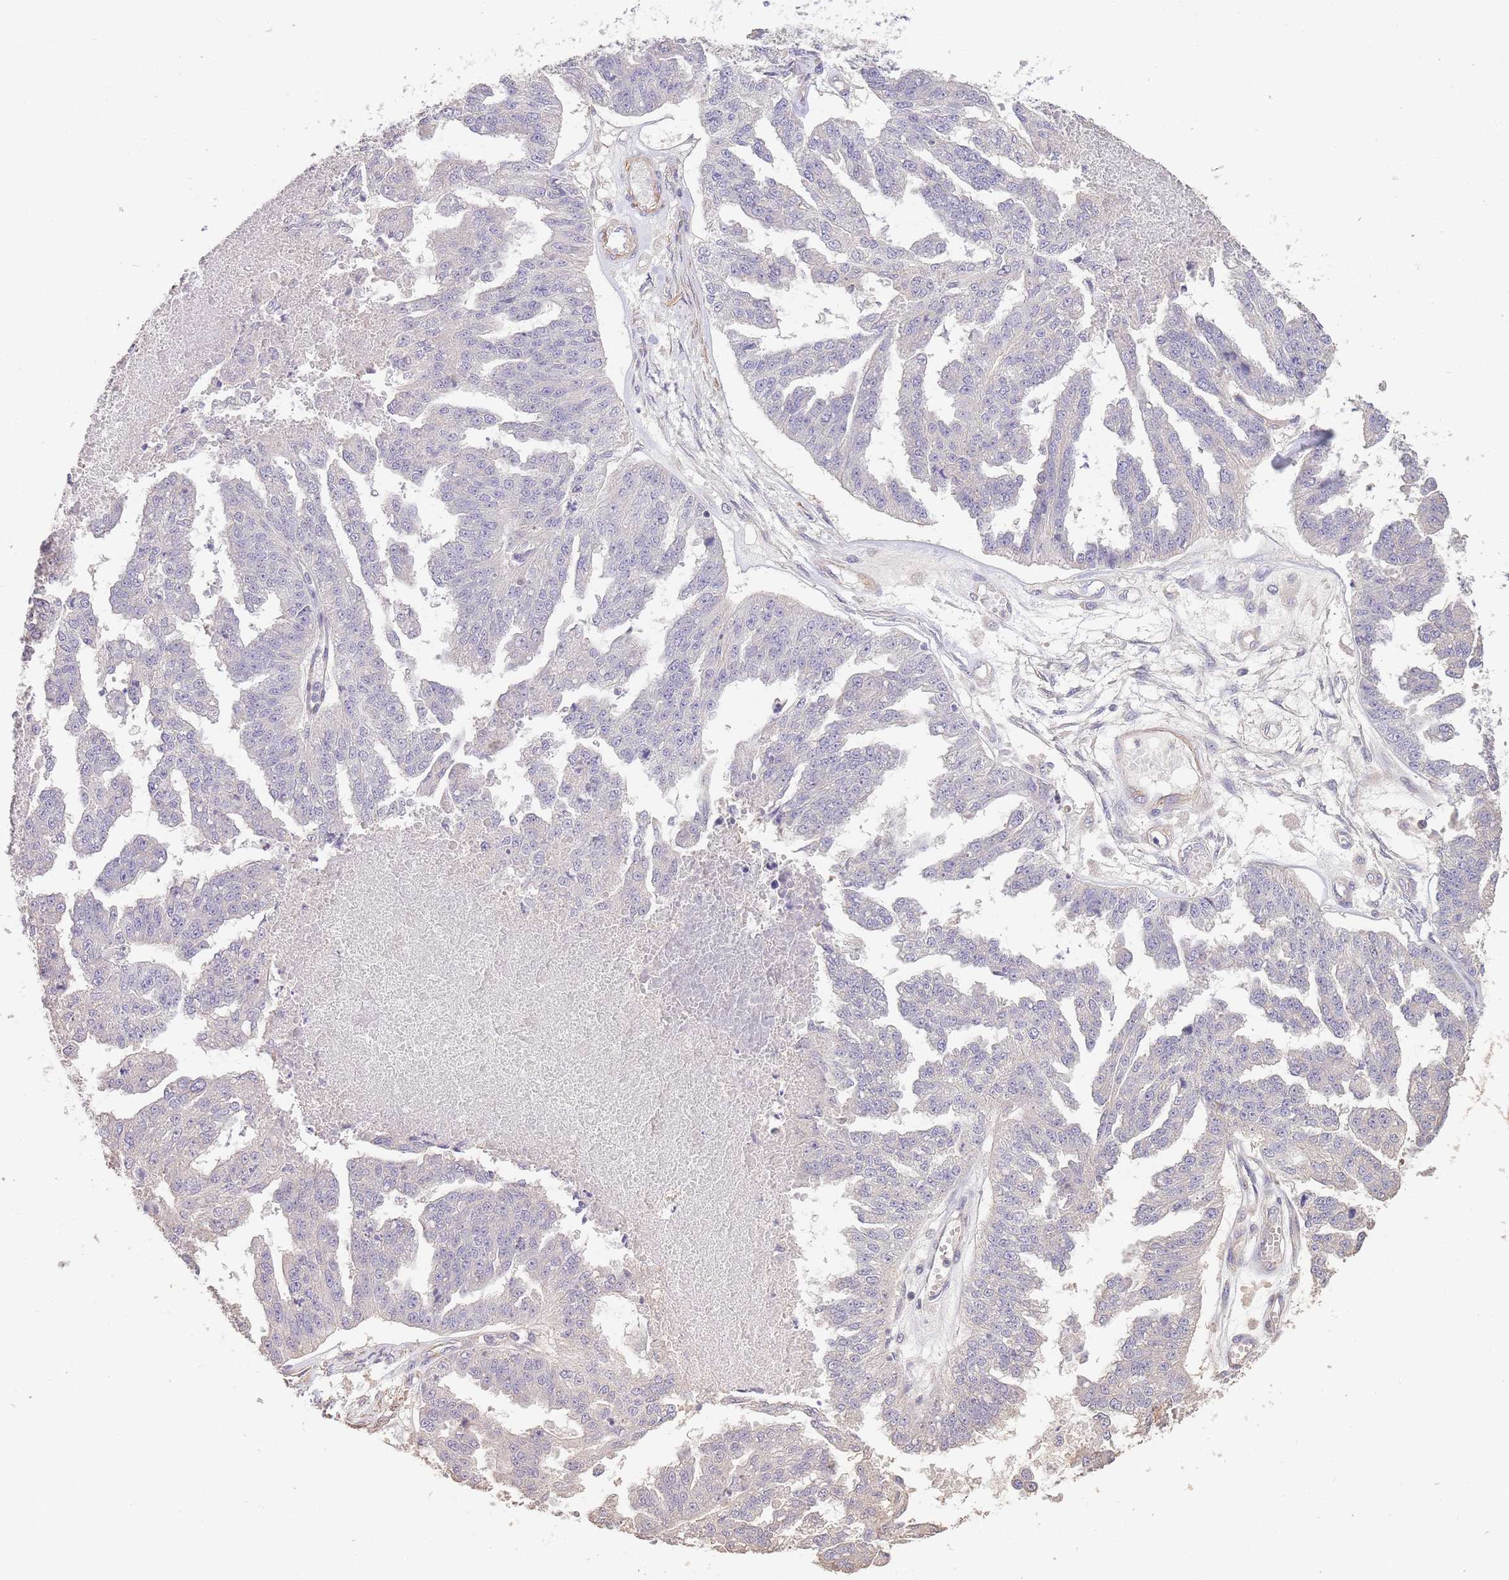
{"staining": {"intensity": "negative", "quantity": "none", "location": "none"}, "tissue": "ovarian cancer", "cell_type": "Tumor cells", "image_type": "cancer", "snomed": [{"axis": "morphology", "description": "Cystadenocarcinoma, serous, NOS"}, {"axis": "topography", "description": "Ovary"}], "caption": "A photomicrograph of ovarian cancer stained for a protein exhibits no brown staining in tumor cells.", "gene": "NLRC4", "patient": {"sex": "female", "age": 58}}